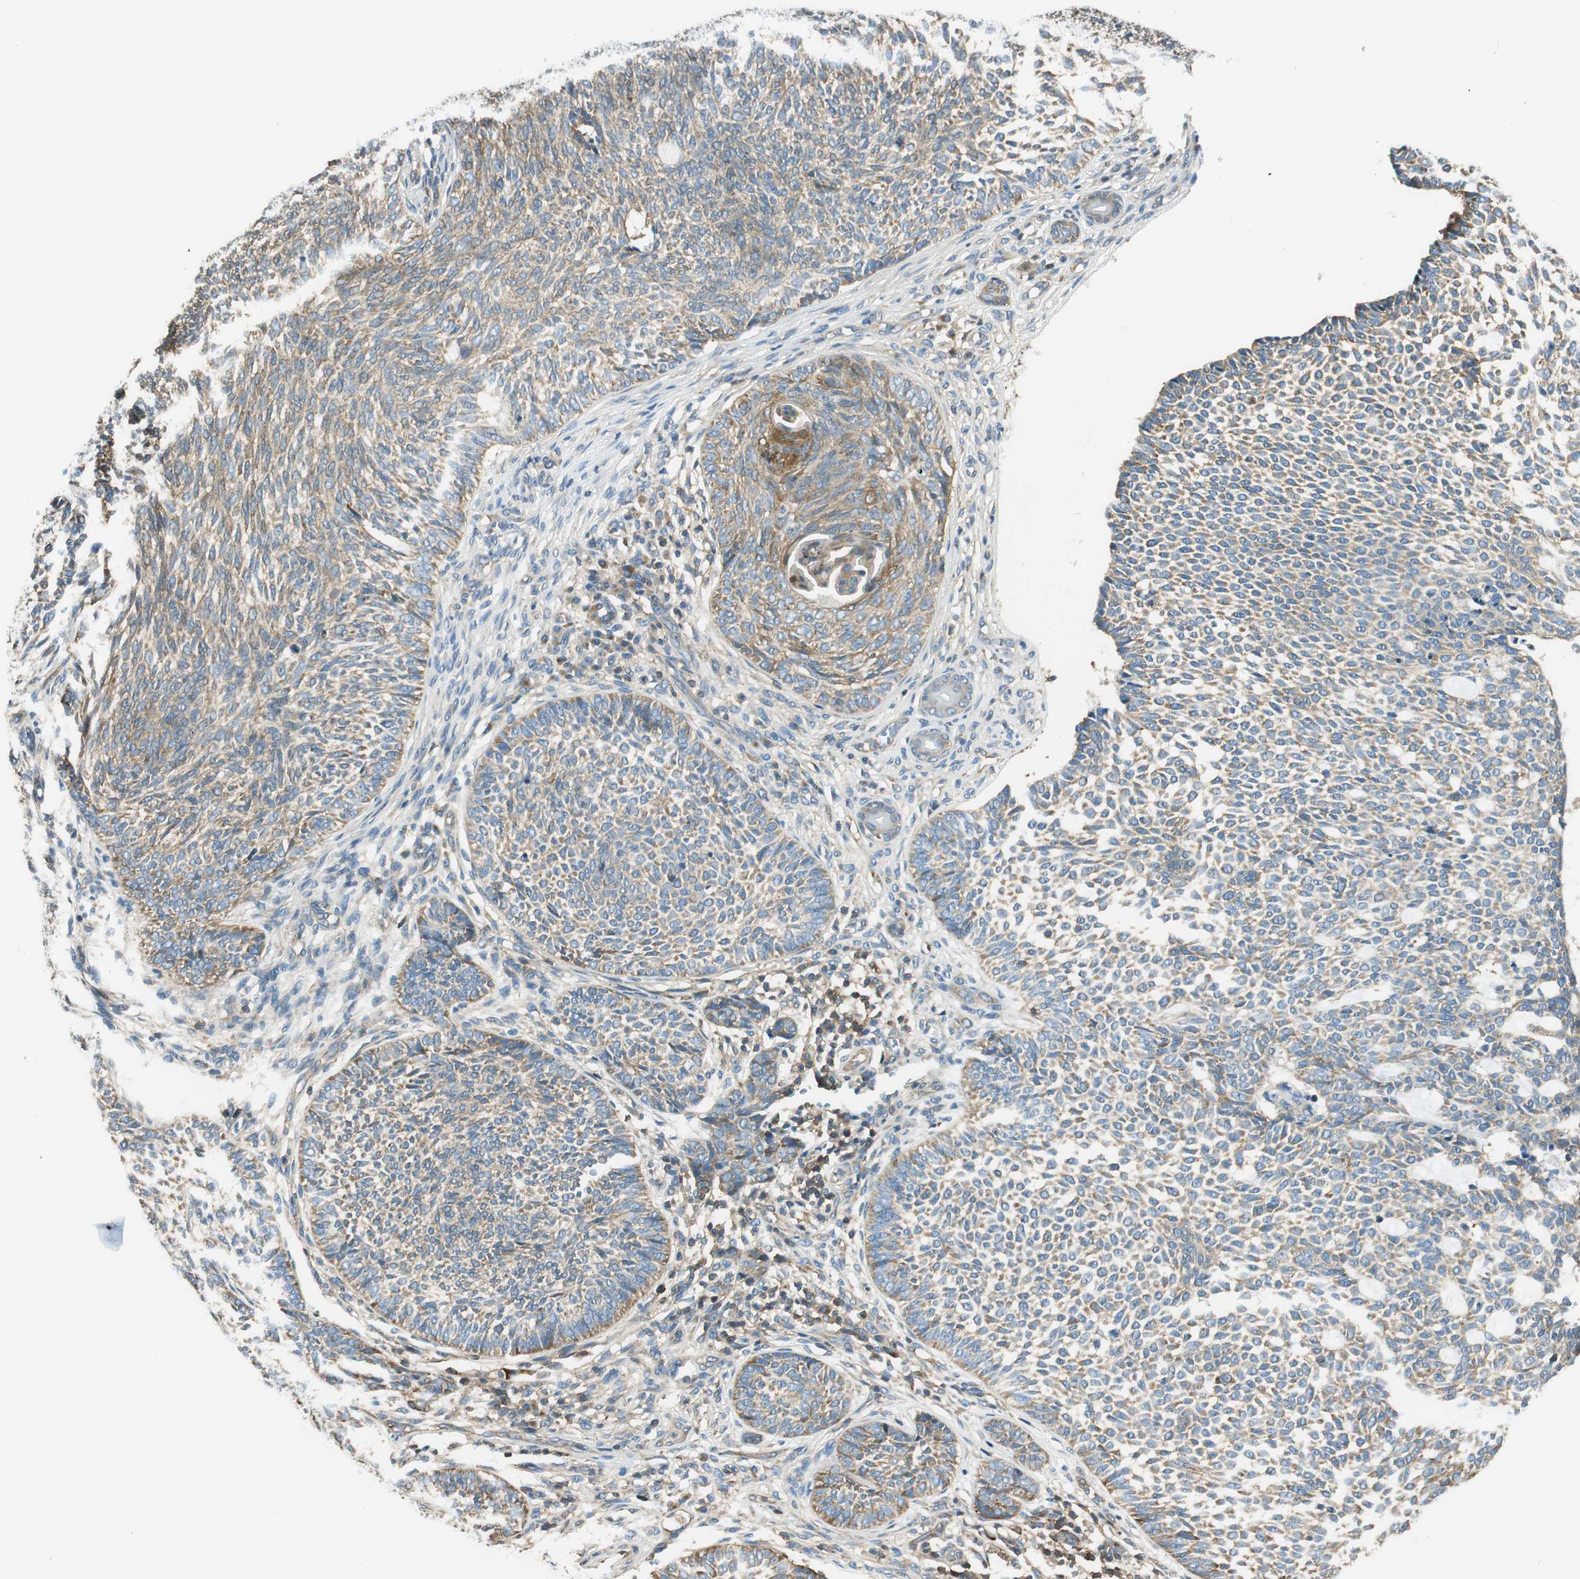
{"staining": {"intensity": "moderate", "quantity": ">75%", "location": "cytoplasmic/membranous"}, "tissue": "skin cancer", "cell_type": "Tumor cells", "image_type": "cancer", "snomed": [{"axis": "morphology", "description": "Basal cell carcinoma"}, {"axis": "topography", "description": "Skin"}], "caption": "Human skin cancer (basal cell carcinoma) stained with a protein marker demonstrates moderate staining in tumor cells.", "gene": "PI4K2B", "patient": {"sex": "male", "age": 87}}